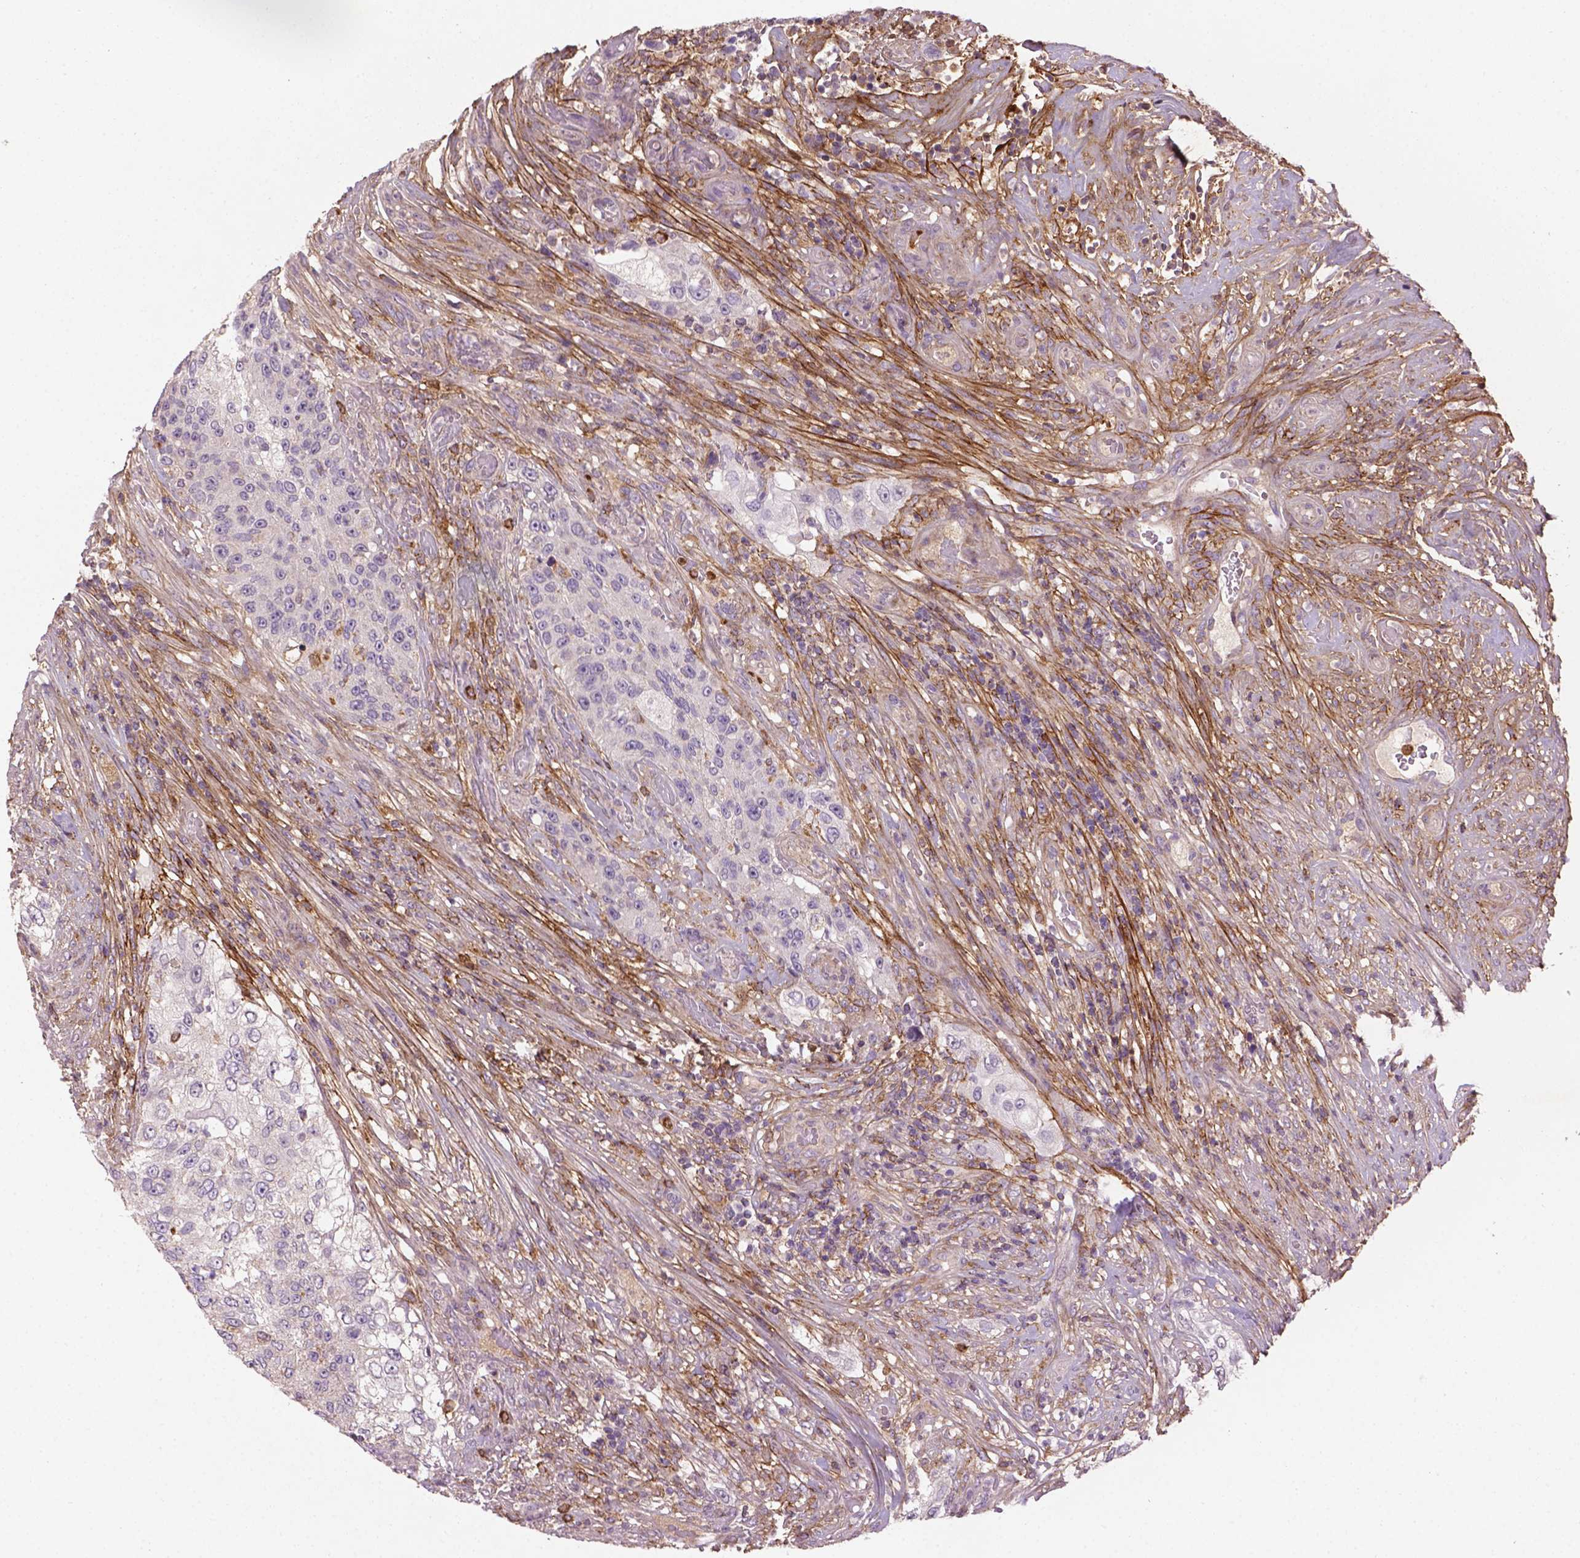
{"staining": {"intensity": "negative", "quantity": "none", "location": "none"}, "tissue": "urothelial cancer", "cell_type": "Tumor cells", "image_type": "cancer", "snomed": [{"axis": "morphology", "description": "Urothelial carcinoma, High grade"}, {"axis": "topography", "description": "Urinary bladder"}], "caption": "Micrograph shows no significant protein staining in tumor cells of urothelial cancer.", "gene": "LRRC3C", "patient": {"sex": "female", "age": 60}}